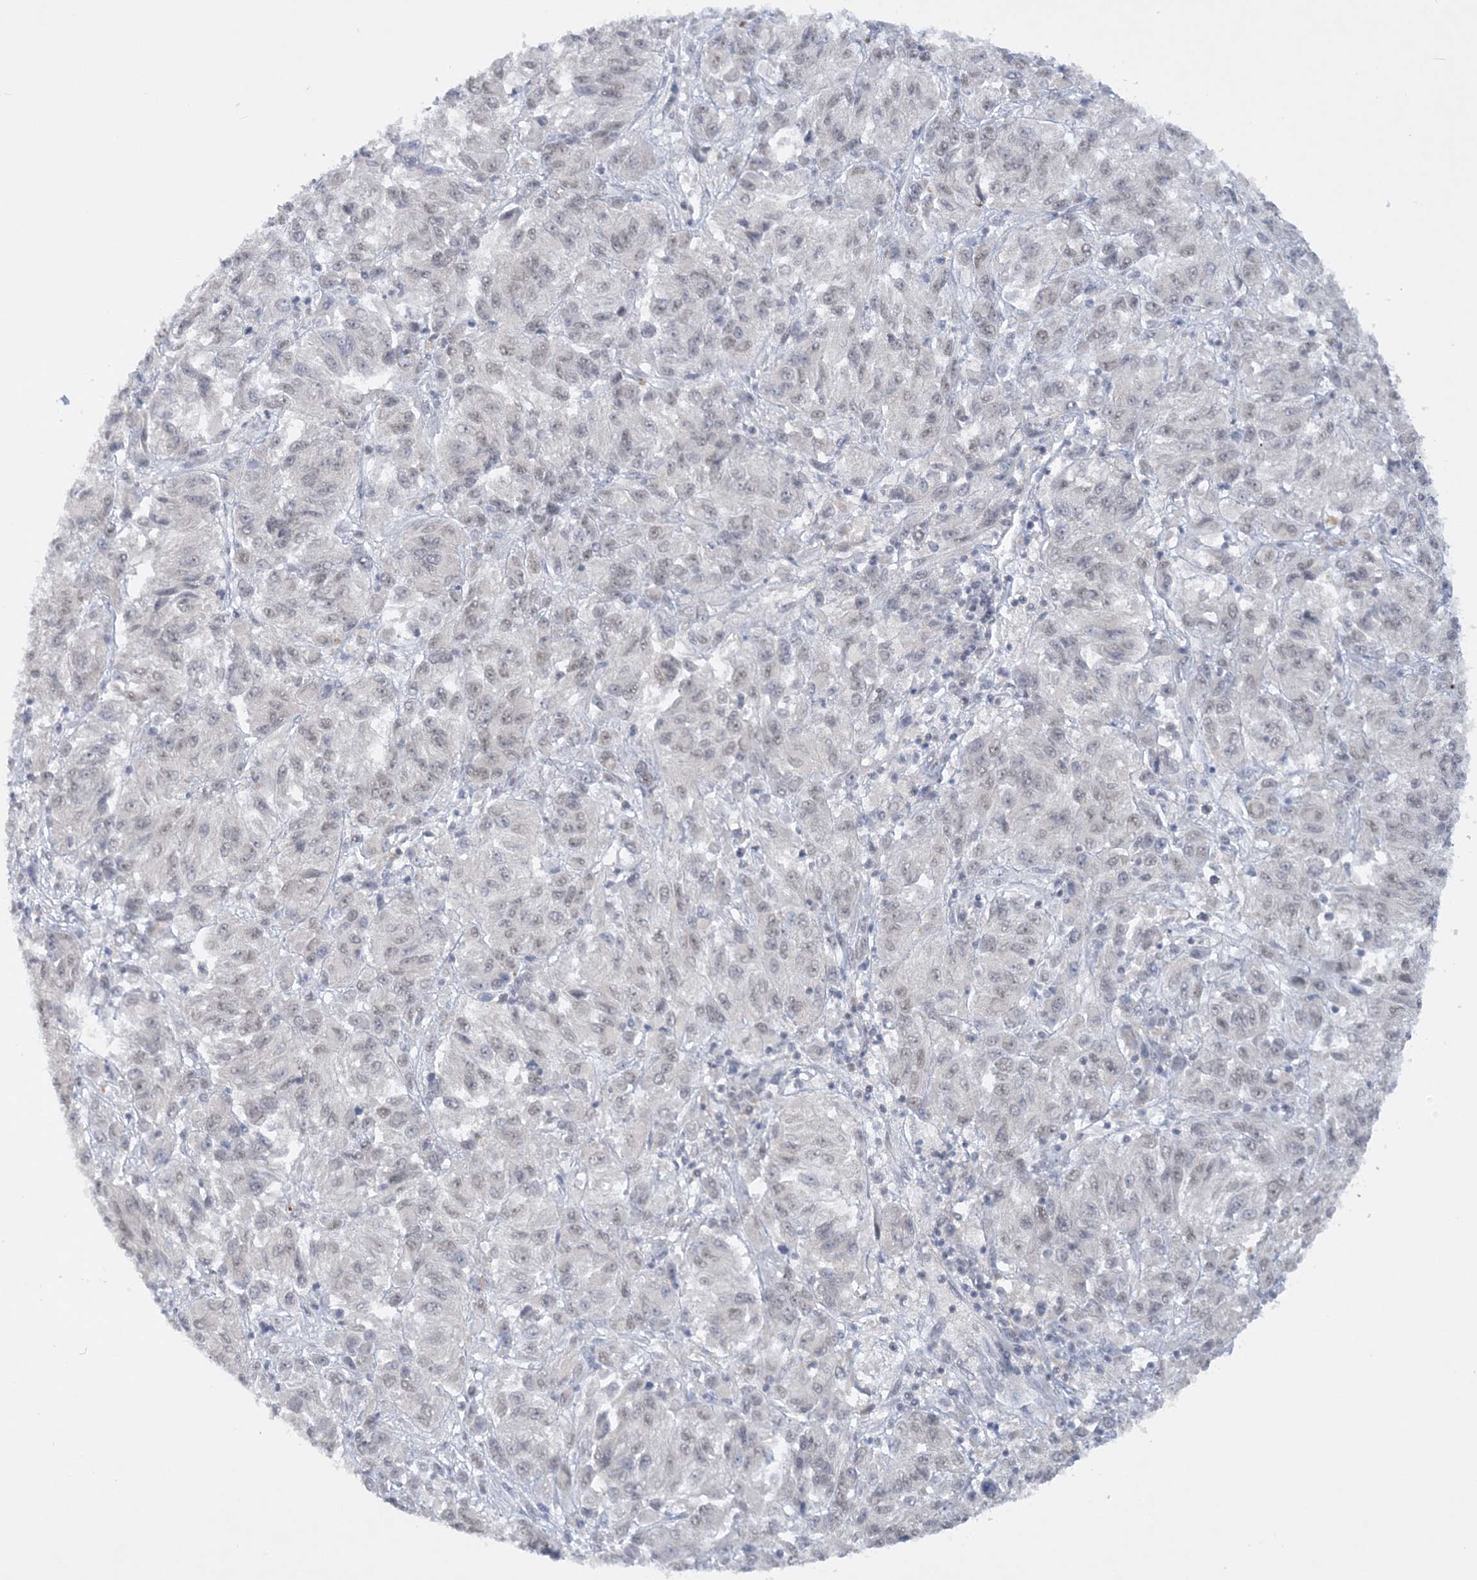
{"staining": {"intensity": "negative", "quantity": "none", "location": "none"}, "tissue": "melanoma", "cell_type": "Tumor cells", "image_type": "cancer", "snomed": [{"axis": "morphology", "description": "Malignant melanoma, Metastatic site"}, {"axis": "topography", "description": "Lung"}], "caption": "An immunohistochemistry micrograph of malignant melanoma (metastatic site) is shown. There is no staining in tumor cells of malignant melanoma (metastatic site). Nuclei are stained in blue.", "gene": "KMT2D", "patient": {"sex": "male", "age": 64}}